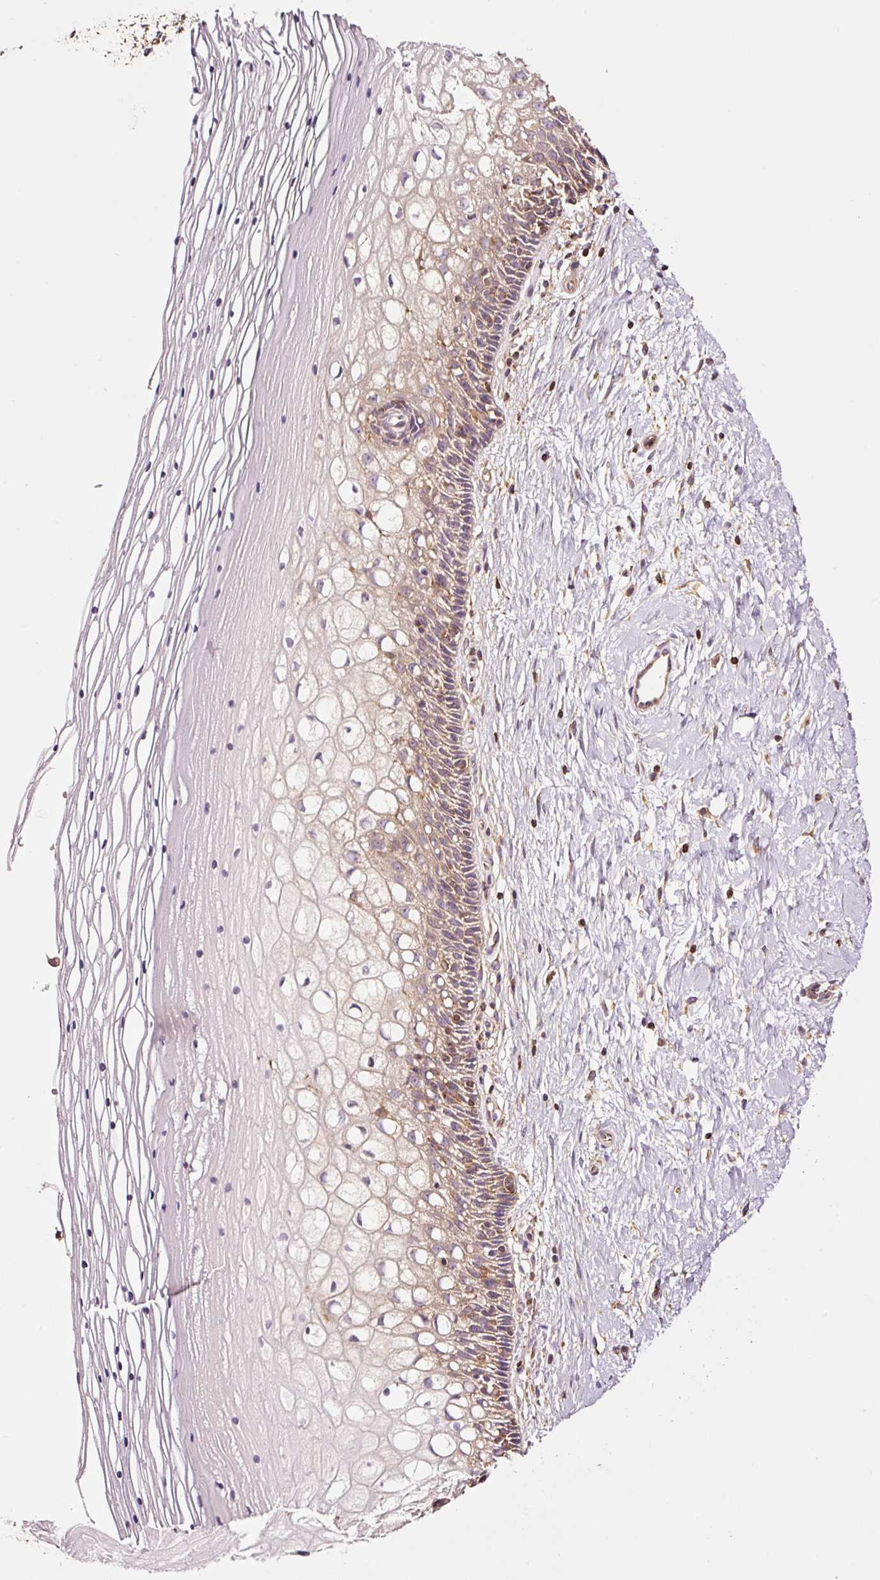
{"staining": {"intensity": "moderate", "quantity": "25%-75%", "location": "cytoplasmic/membranous"}, "tissue": "cervix", "cell_type": "Glandular cells", "image_type": "normal", "snomed": [{"axis": "morphology", "description": "Normal tissue, NOS"}, {"axis": "topography", "description": "Cervix"}], "caption": "This is a photomicrograph of immunohistochemistry staining of benign cervix, which shows moderate positivity in the cytoplasmic/membranous of glandular cells.", "gene": "METAP1", "patient": {"sex": "female", "age": 36}}